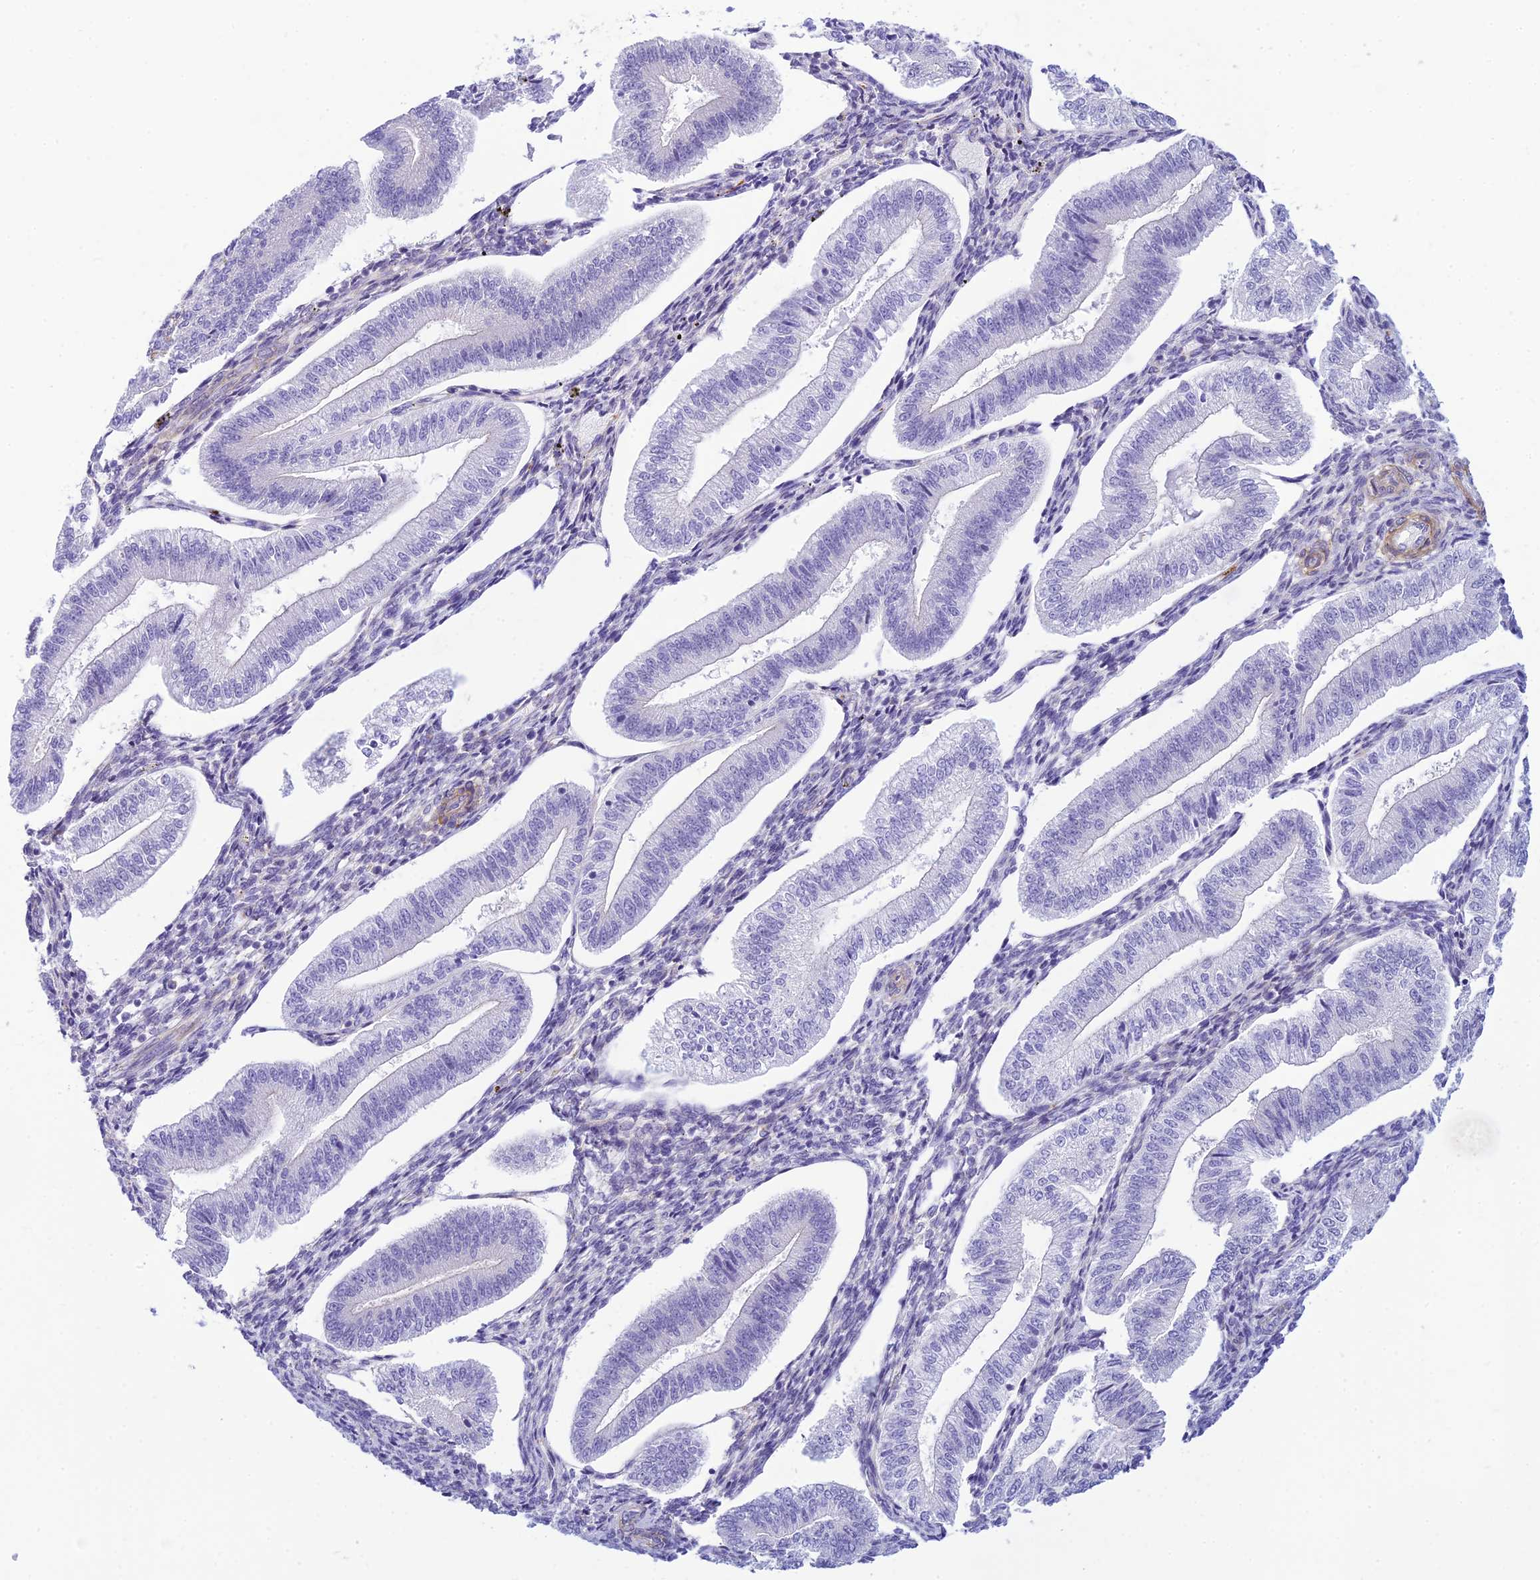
{"staining": {"intensity": "negative", "quantity": "none", "location": "none"}, "tissue": "endometrium", "cell_type": "Cells in endometrial stroma", "image_type": "normal", "snomed": [{"axis": "morphology", "description": "Normal tissue, NOS"}, {"axis": "topography", "description": "Endometrium"}], "caption": "Endometrium stained for a protein using IHC reveals no positivity cells in endometrial stroma.", "gene": "FBXW4", "patient": {"sex": "female", "age": 34}}